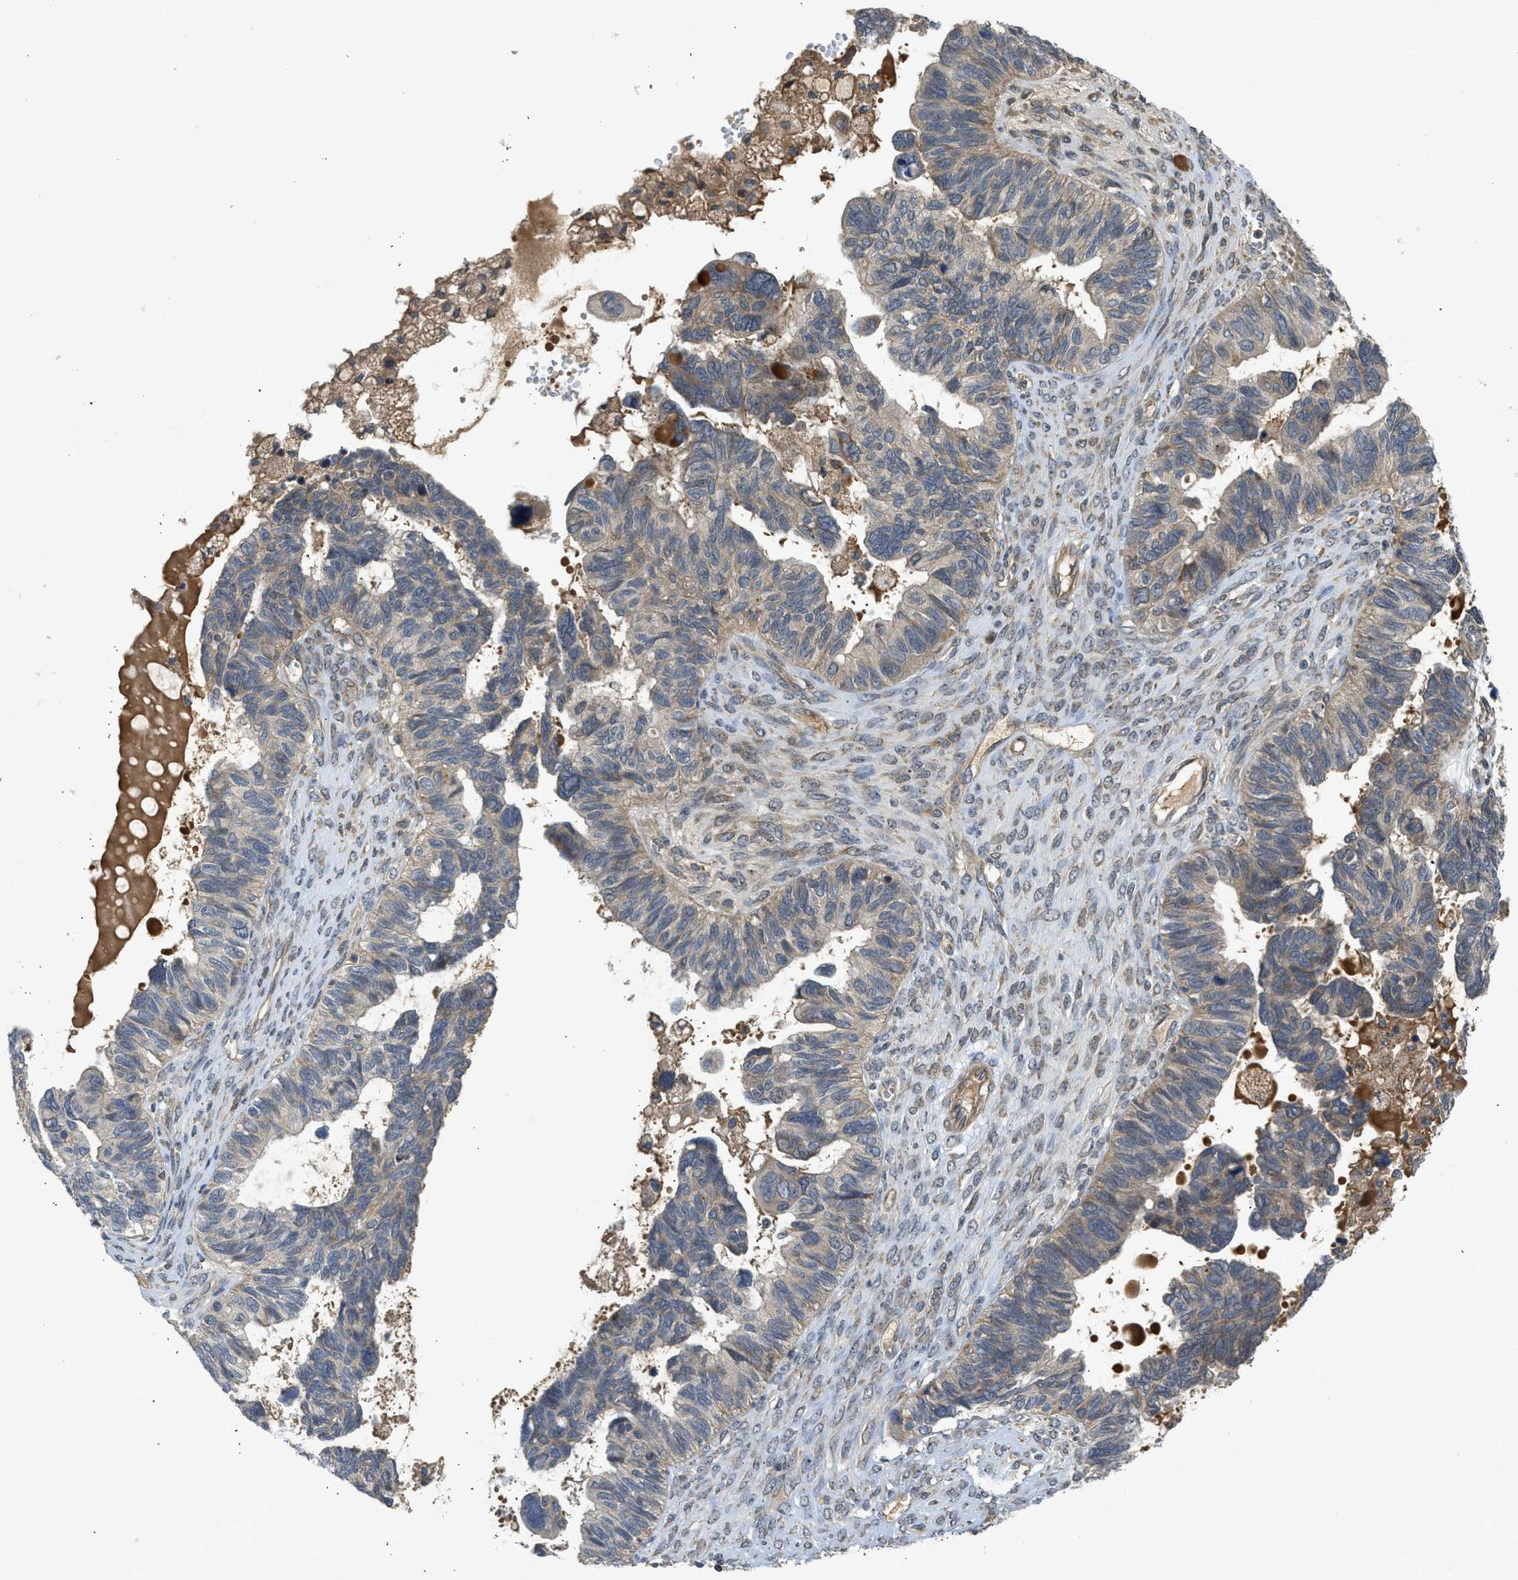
{"staining": {"intensity": "weak", "quantity": "25%-75%", "location": "cytoplasmic/membranous"}, "tissue": "ovarian cancer", "cell_type": "Tumor cells", "image_type": "cancer", "snomed": [{"axis": "morphology", "description": "Cystadenocarcinoma, serous, NOS"}, {"axis": "topography", "description": "Ovary"}], "caption": "Approximately 25%-75% of tumor cells in human ovarian serous cystadenocarcinoma demonstrate weak cytoplasmic/membranous protein staining as visualized by brown immunohistochemical staining.", "gene": "ADCY8", "patient": {"sex": "female", "age": 79}}